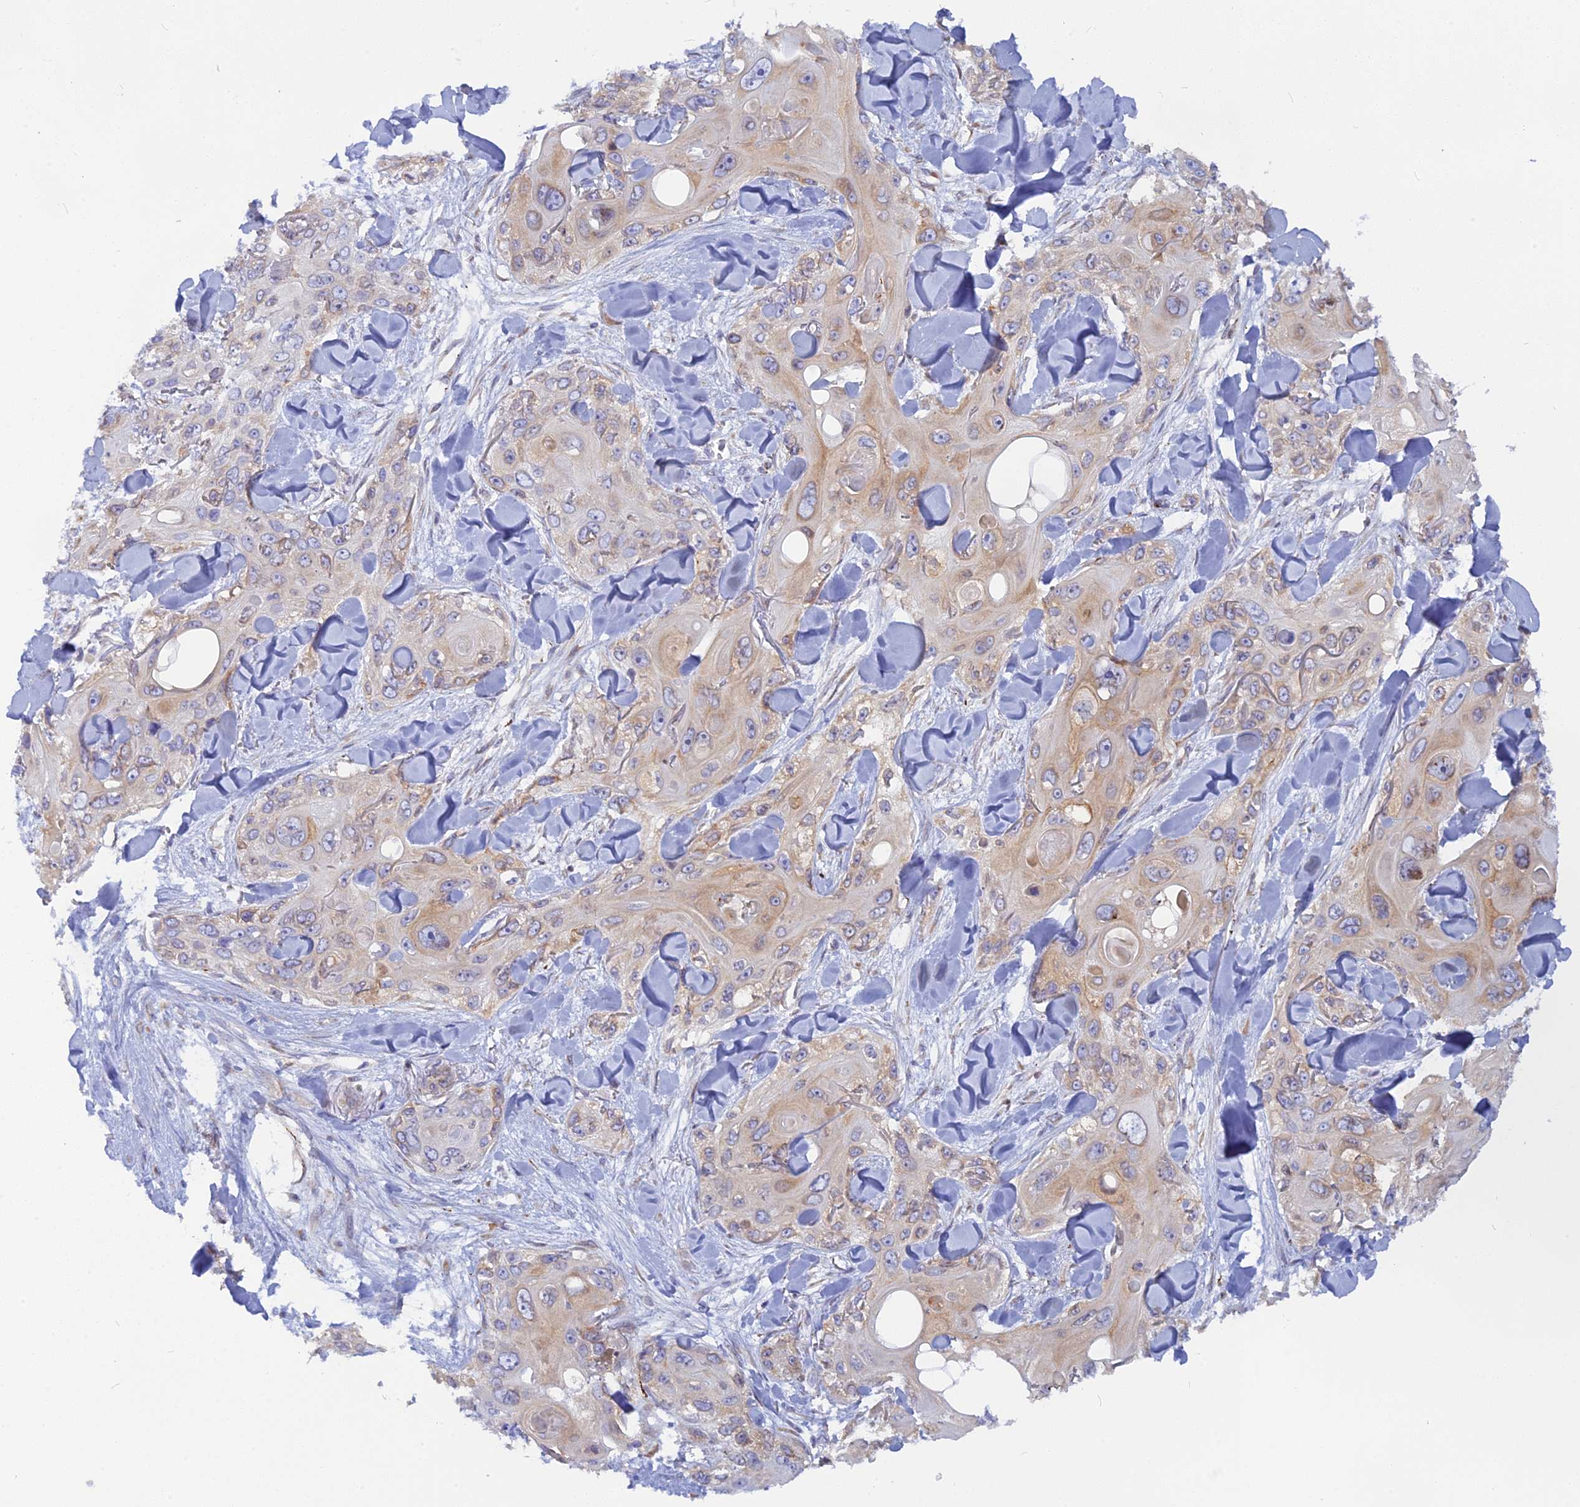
{"staining": {"intensity": "weak", "quantity": "25%-75%", "location": "cytoplasmic/membranous"}, "tissue": "skin cancer", "cell_type": "Tumor cells", "image_type": "cancer", "snomed": [{"axis": "morphology", "description": "Normal tissue, NOS"}, {"axis": "morphology", "description": "Squamous cell carcinoma, NOS"}, {"axis": "topography", "description": "Skin"}], "caption": "This is an image of immunohistochemistry (IHC) staining of skin squamous cell carcinoma, which shows weak positivity in the cytoplasmic/membranous of tumor cells.", "gene": "TLCD1", "patient": {"sex": "male", "age": 72}}